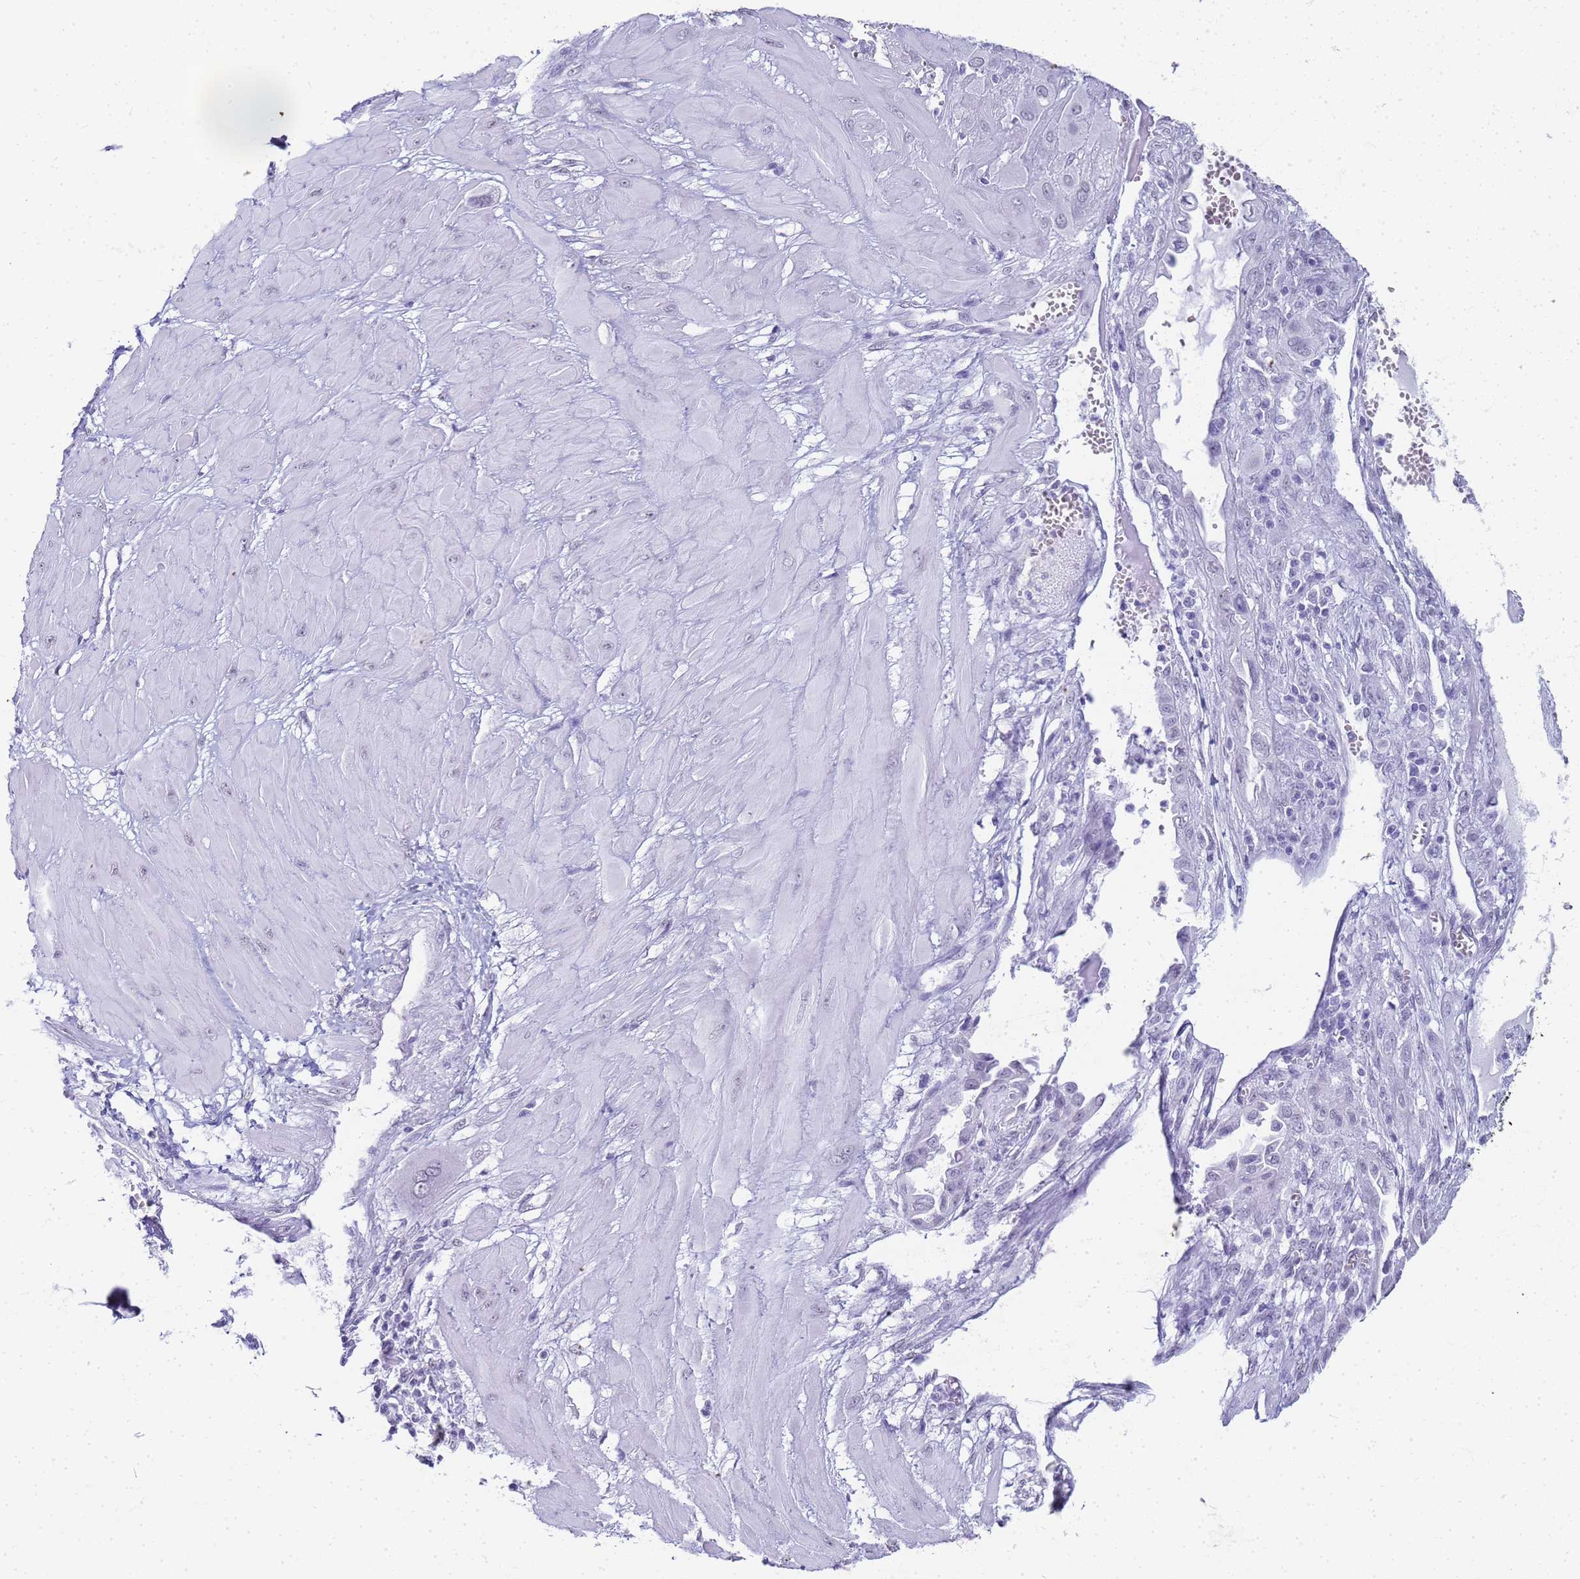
{"staining": {"intensity": "negative", "quantity": "none", "location": "none"}, "tissue": "cervical cancer", "cell_type": "Tumor cells", "image_type": "cancer", "snomed": [{"axis": "morphology", "description": "Squamous cell carcinoma, NOS"}, {"axis": "topography", "description": "Cervix"}], "caption": "Immunohistochemistry (IHC) image of neoplastic tissue: squamous cell carcinoma (cervical) stained with DAB reveals no significant protein positivity in tumor cells.", "gene": "SLC7A9", "patient": {"sex": "female", "age": 34}}